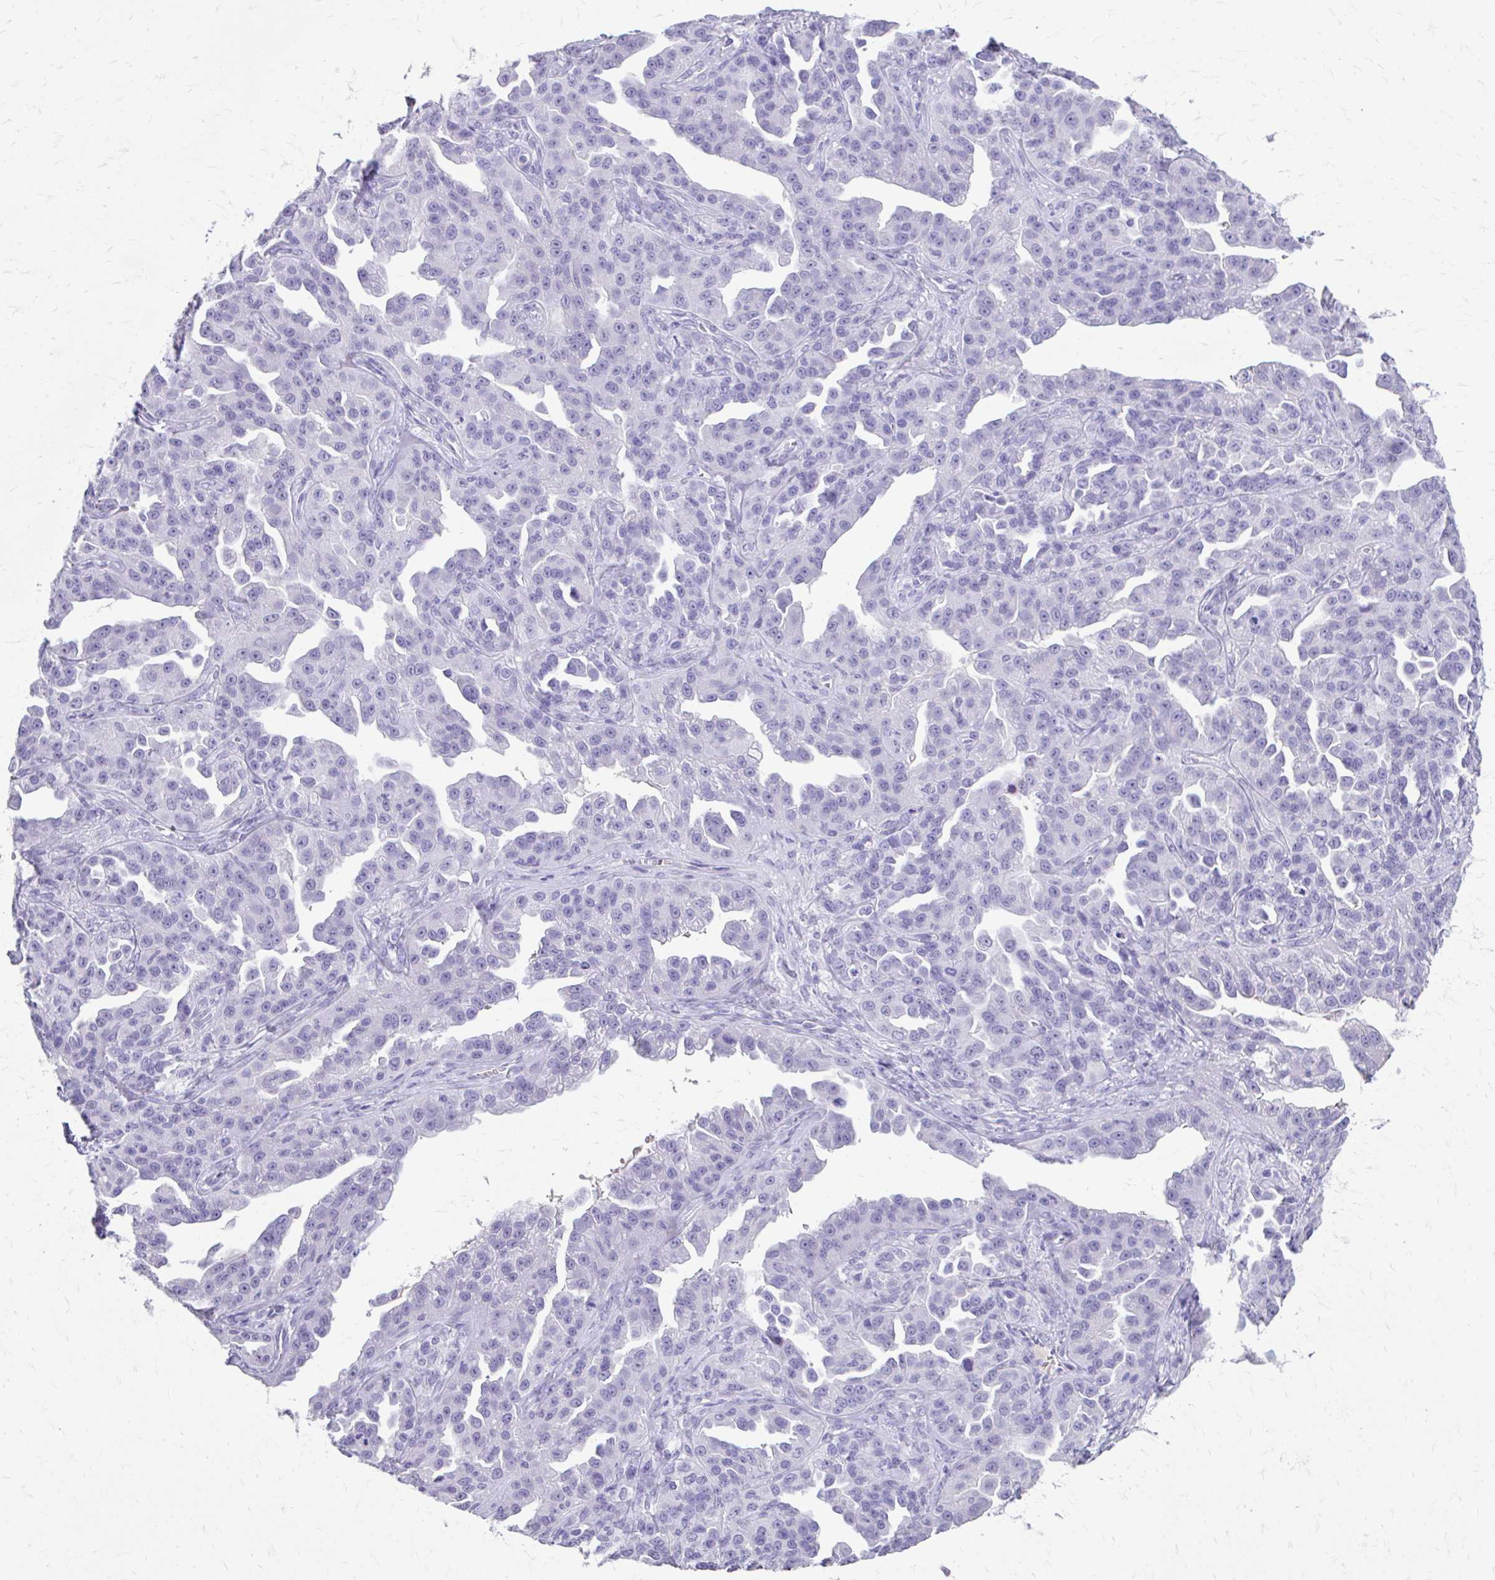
{"staining": {"intensity": "negative", "quantity": "none", "location": "none"}, "tissue": "ovarian cancer", "cell_type": "Tumor cells", "image_type": "cancer", "snomed": [{"axis": "morphology", "description": "Cystadenocarcinoma, serous, NOS"}, {"axis": "topography", "description": "Ovary"}], "caption": "Immunohistochemical staining of human ovarian cancer demonstrates no significant expression in tumor cells.", "gene": "CFH", "patient": {"sex": "female", "age": 75}}